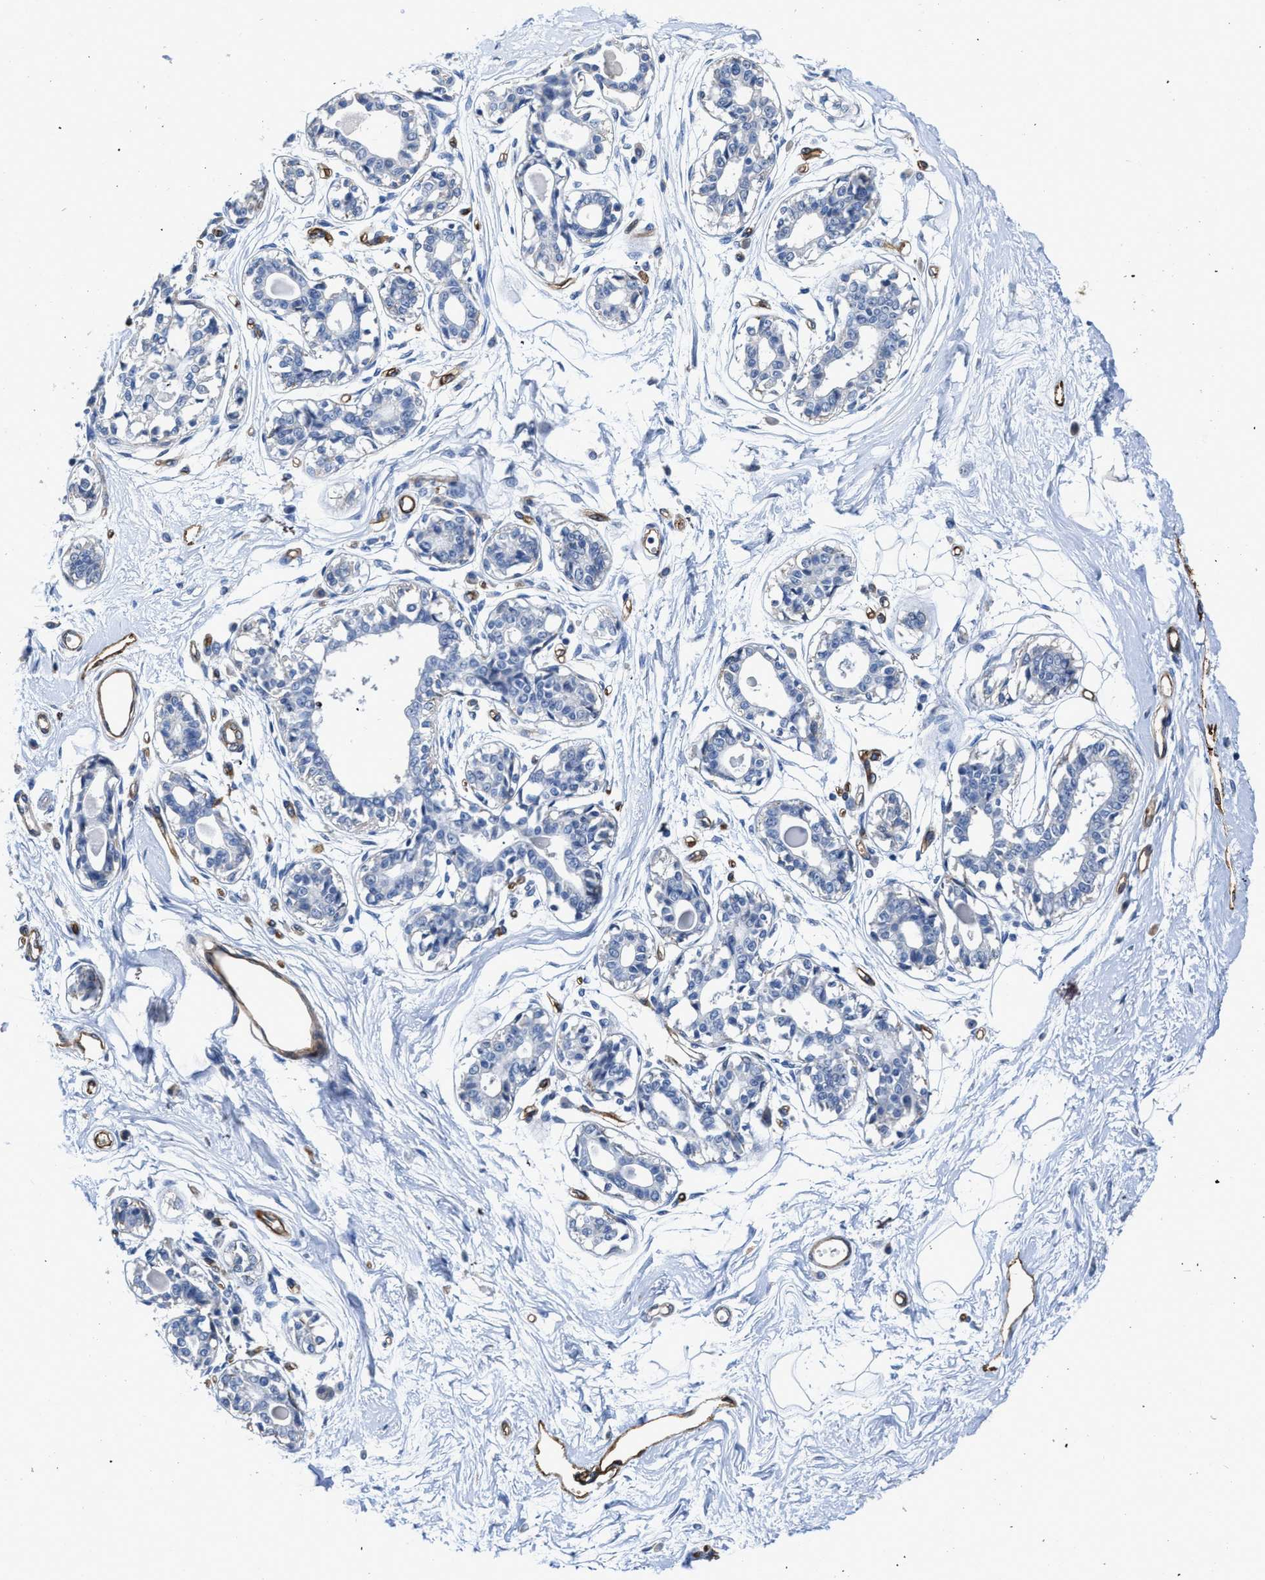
{"staining": {"intensity": "negative", "quantity": "none", "location": "none"}, "tissue": "breast", "cell_type": "Adipocytes", "image_type": "normal", "snomed": [{"axis": "morphology", "description": "Normal tissue, NOS"}, {"axis": "topography", "description": "Breast"}], "caption": "This is a histopathology image of immunohistochemistry staining of normal breast, which shows no staining in adipocytes. (DAB IHC with hematoxylin counter stain).", "gene": "C22orf42", "patient": {"sex": "female", "age": 45}}